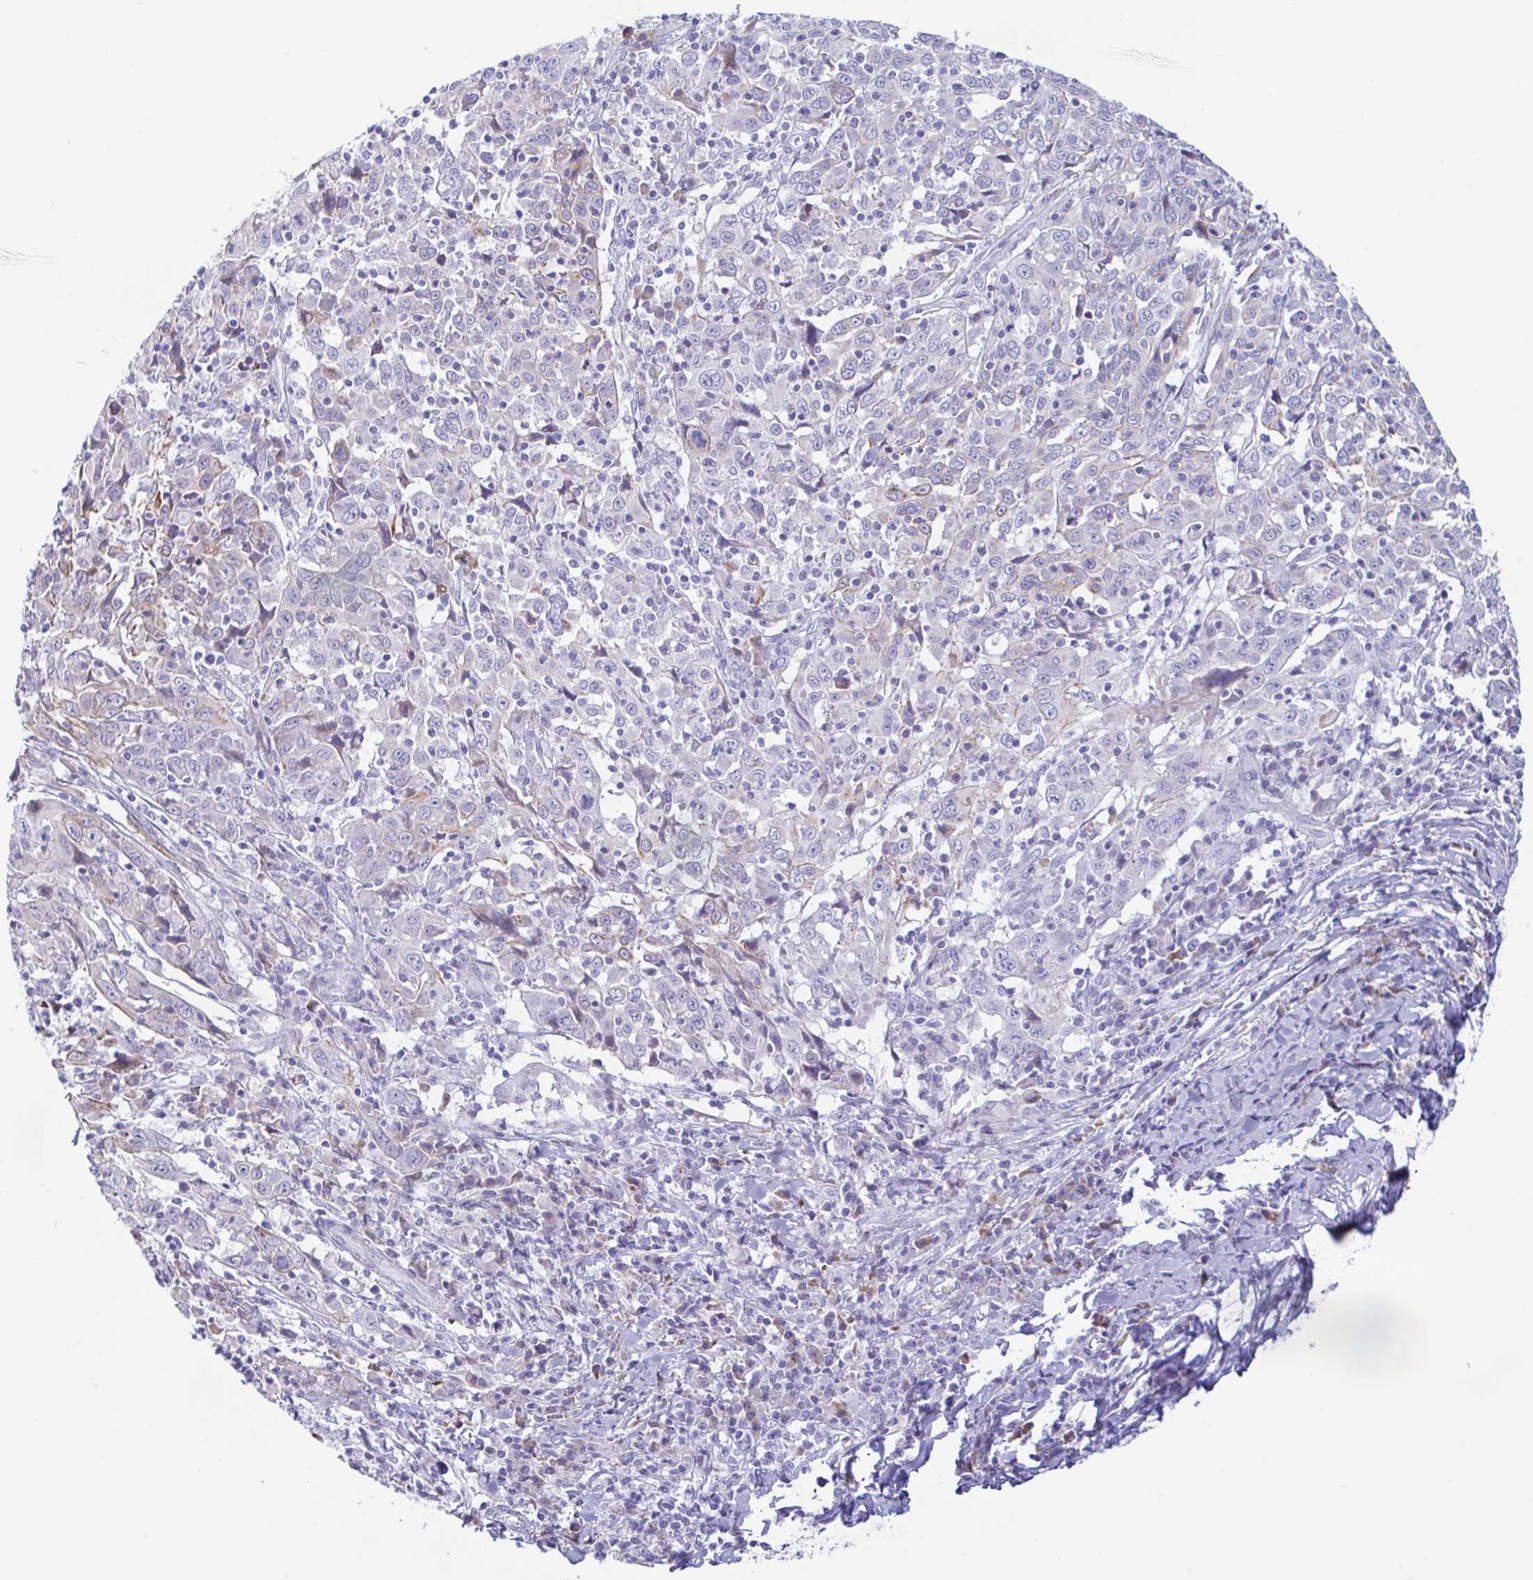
{"staining": {"intensity": "negative", "quantity": "none", "location": "none"}, "tissue": "cervical cancer", "cell_type": "Tumor cells", "image_type": "cancer", "snomed": [{"axis": "morphology", "description": "Squamous cell carcinoma, NOS"}, {"axis": "topography", "description": "Cervix"}], "caption": "Histopathology image shows no significant protein staining in tumor cells of cervical cancer (squamous cell carcinoma). (Stains: DAB (3,3'-diaminobenzidine) IHC with hematoxylin counter stain, Microscopy: brightfield microscopy at high magnification).", "gene": "NBPF3", "patient": {"sex": "female", "age": 46}}